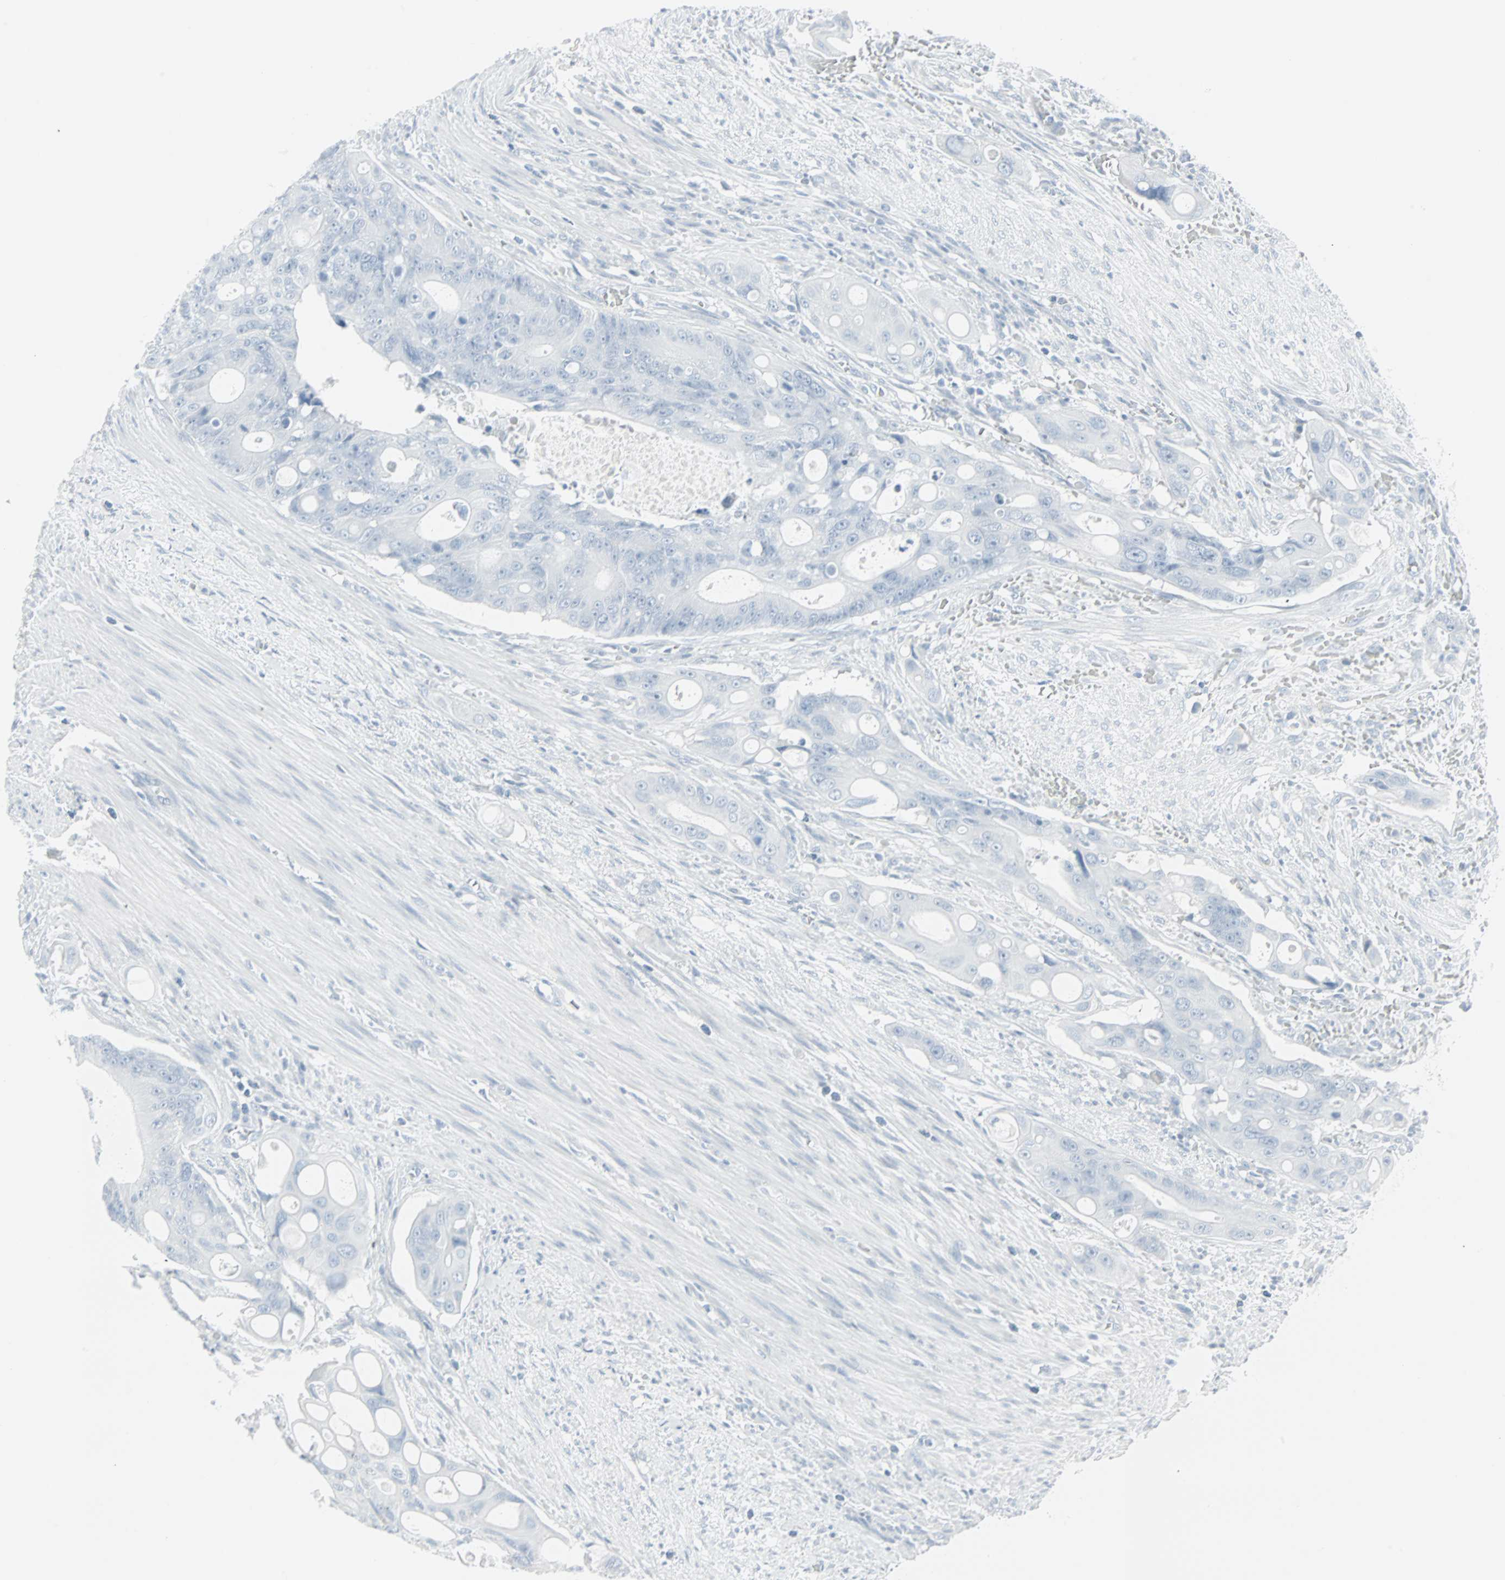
{"staining": {"intensity": "negative", "quantity": "none", "location": "none"}, "tissue": "colorectal cancer", "cell_type": "Tumor cells", "image_type": "cancer", "snomed": [{"axis": "morphology", "description": "Adenocarcinoma, NOS"}, {"axis": "topography", "description": "Colon"}], "caption": "The histopathology image exhibits no staining of tumor cells in colorectal adenocarcinoma.", "gene": "LANCL3", "patient": {"sex": "female", "age": 57}}